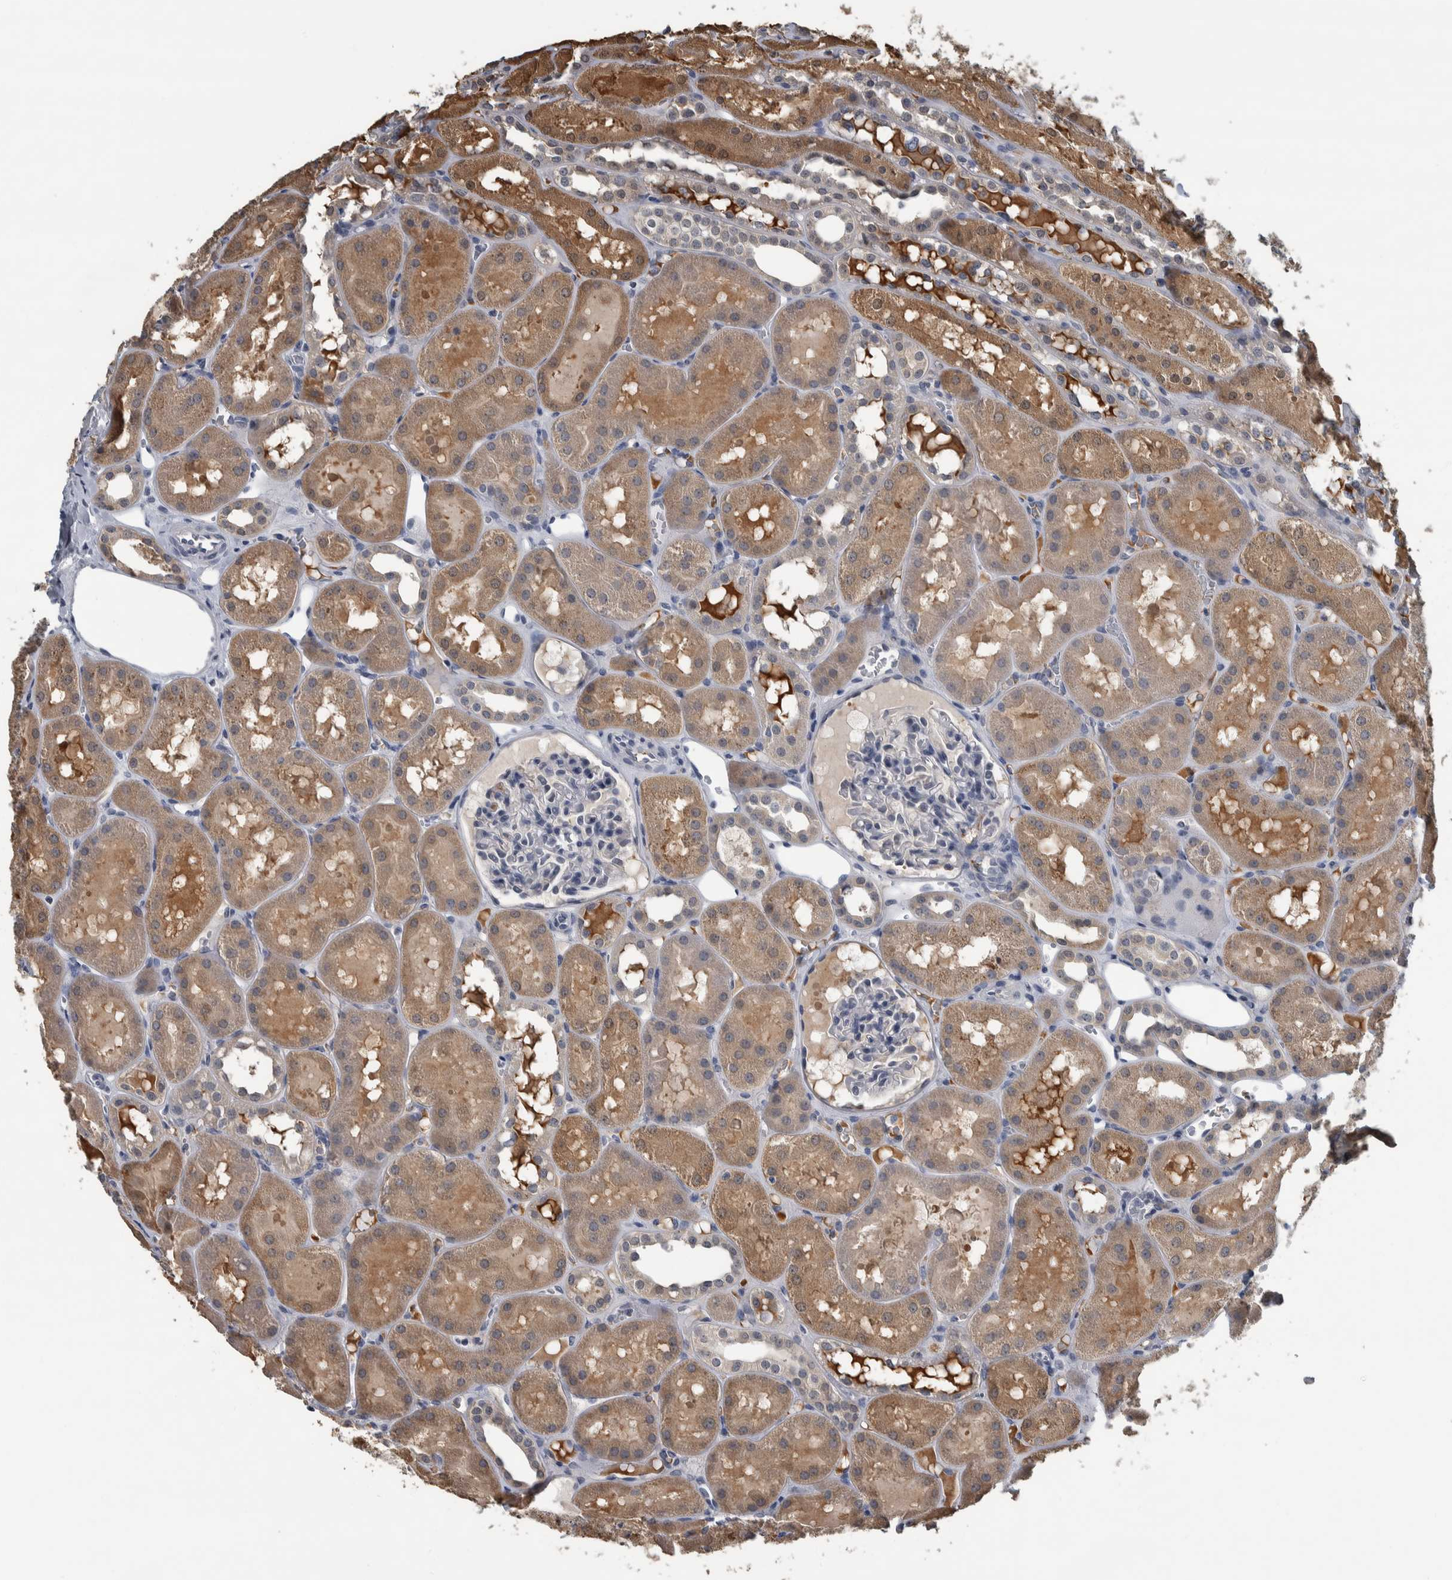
{"staining": {"intensity": "negative", "quantity": "none", "location": "none"}, "tissue": "kidney", "cell_type": "Cells in glomeruli", "image_type": "normal", "snomed": [{"axis": "morphology", "description": "Normal tissue, NOS"}, {"axis": "topography", "description": "Kidney"}, {"axis": "topography", "description": "Urinary bladder"}], "caption": "Immunohistochemistry (IHC) micrograph of unremarkable kidney stained for a protein (brown), which displays no expression in cells in glomeruli.", "gene": "CAVIN4", "patient": {"sex": "male", "age": 16}}